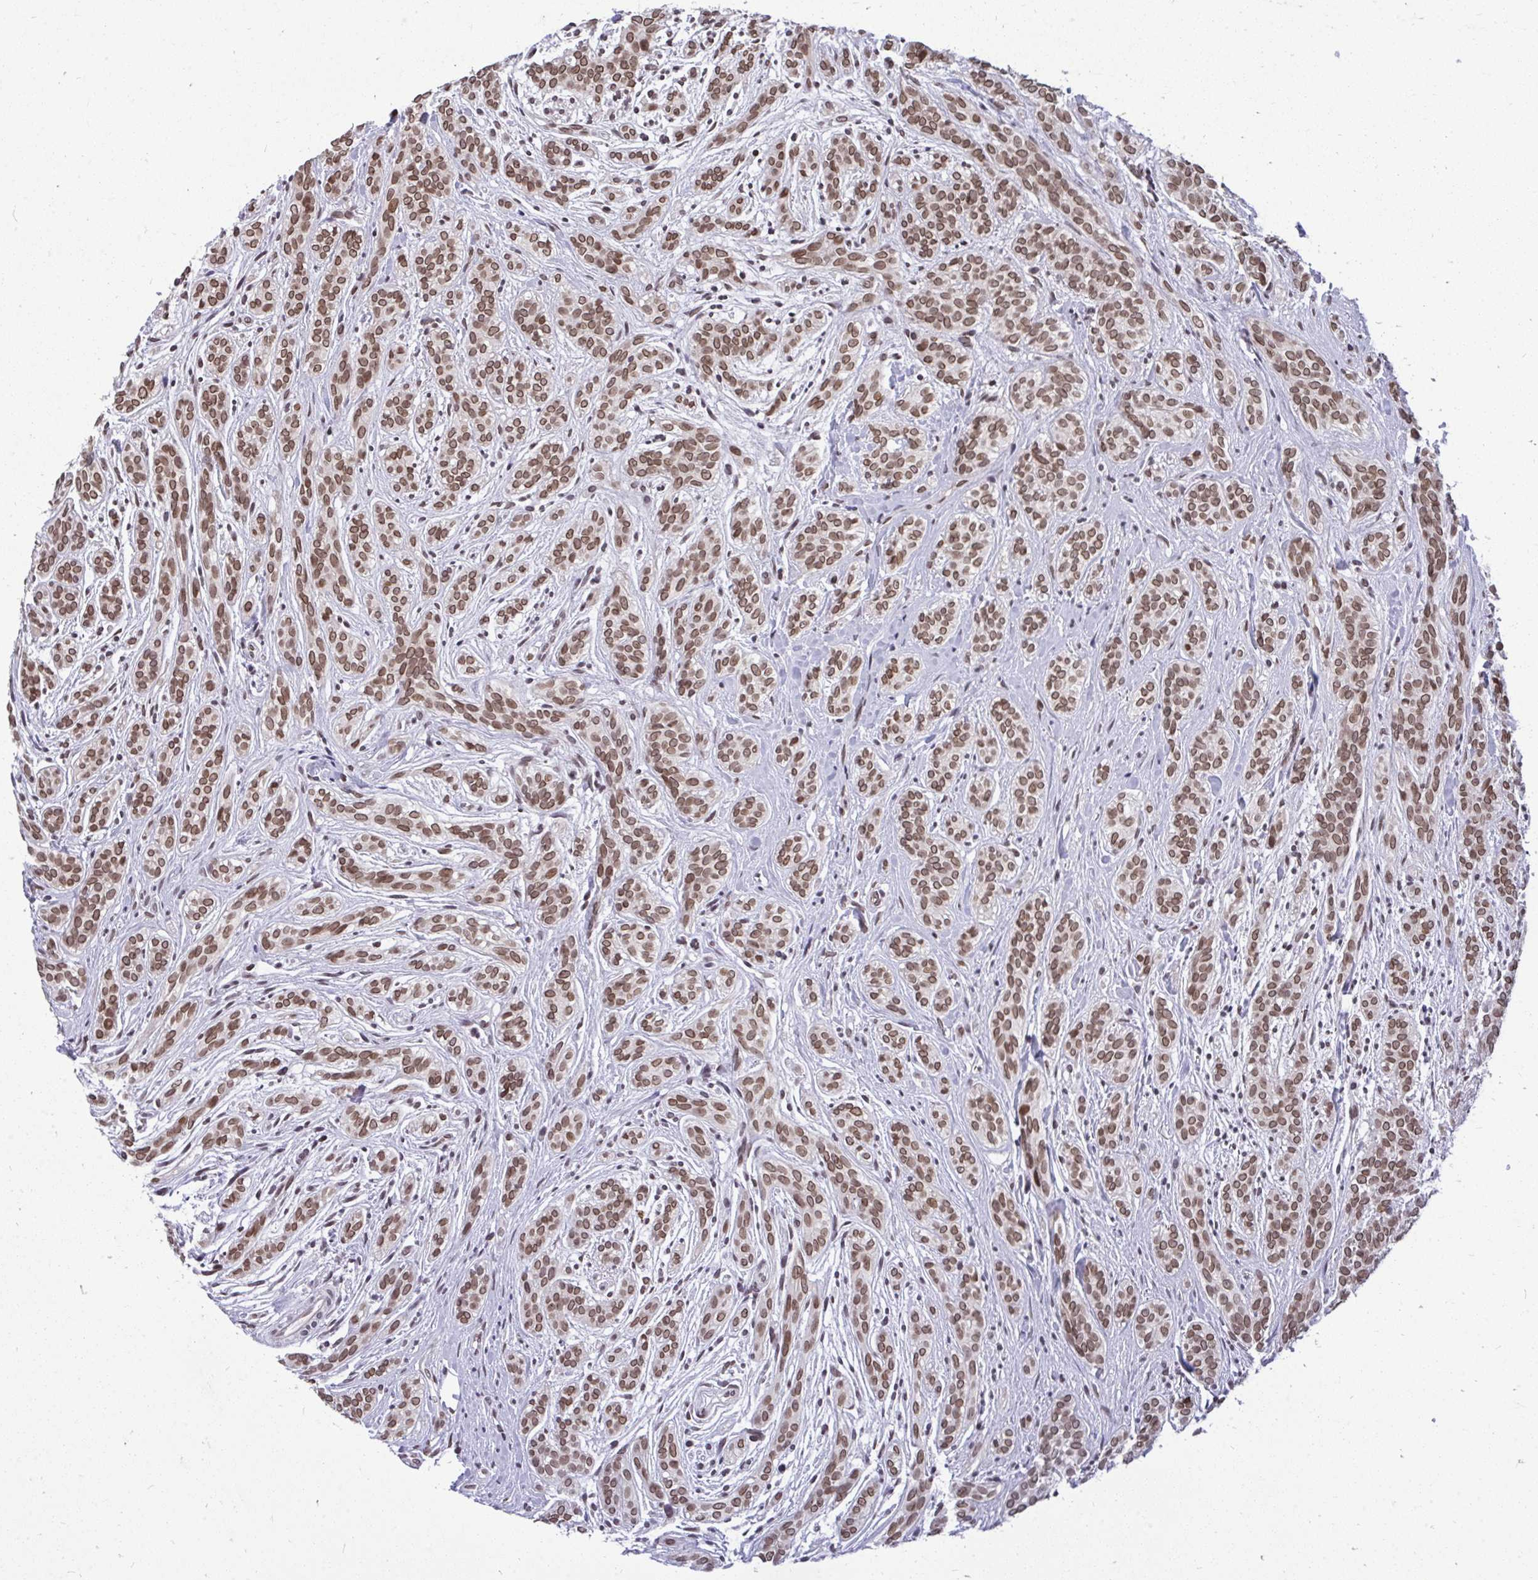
{"staining": {"intensity": "moderate", "quantity": ">75%", "location": "cytoplasmic/membranous,nuclear"}, "tissue": "head and neck cancer", "cell_type": "Tumor cells", "image_type": "cancer", "snomed": [{"axis": "morphology", "description": "Adenocarcinoma, NOS"}, {"axis": "topography", "description": "Head-Neck"}], "caption": "Tumor cells display medium levels of moderate cytoplasmic/membranous and nuclear expression in about >75% of cells in human head and neck cancer.", "gene": "JPT1", "patient": {"sex": "female", "age": 57}}